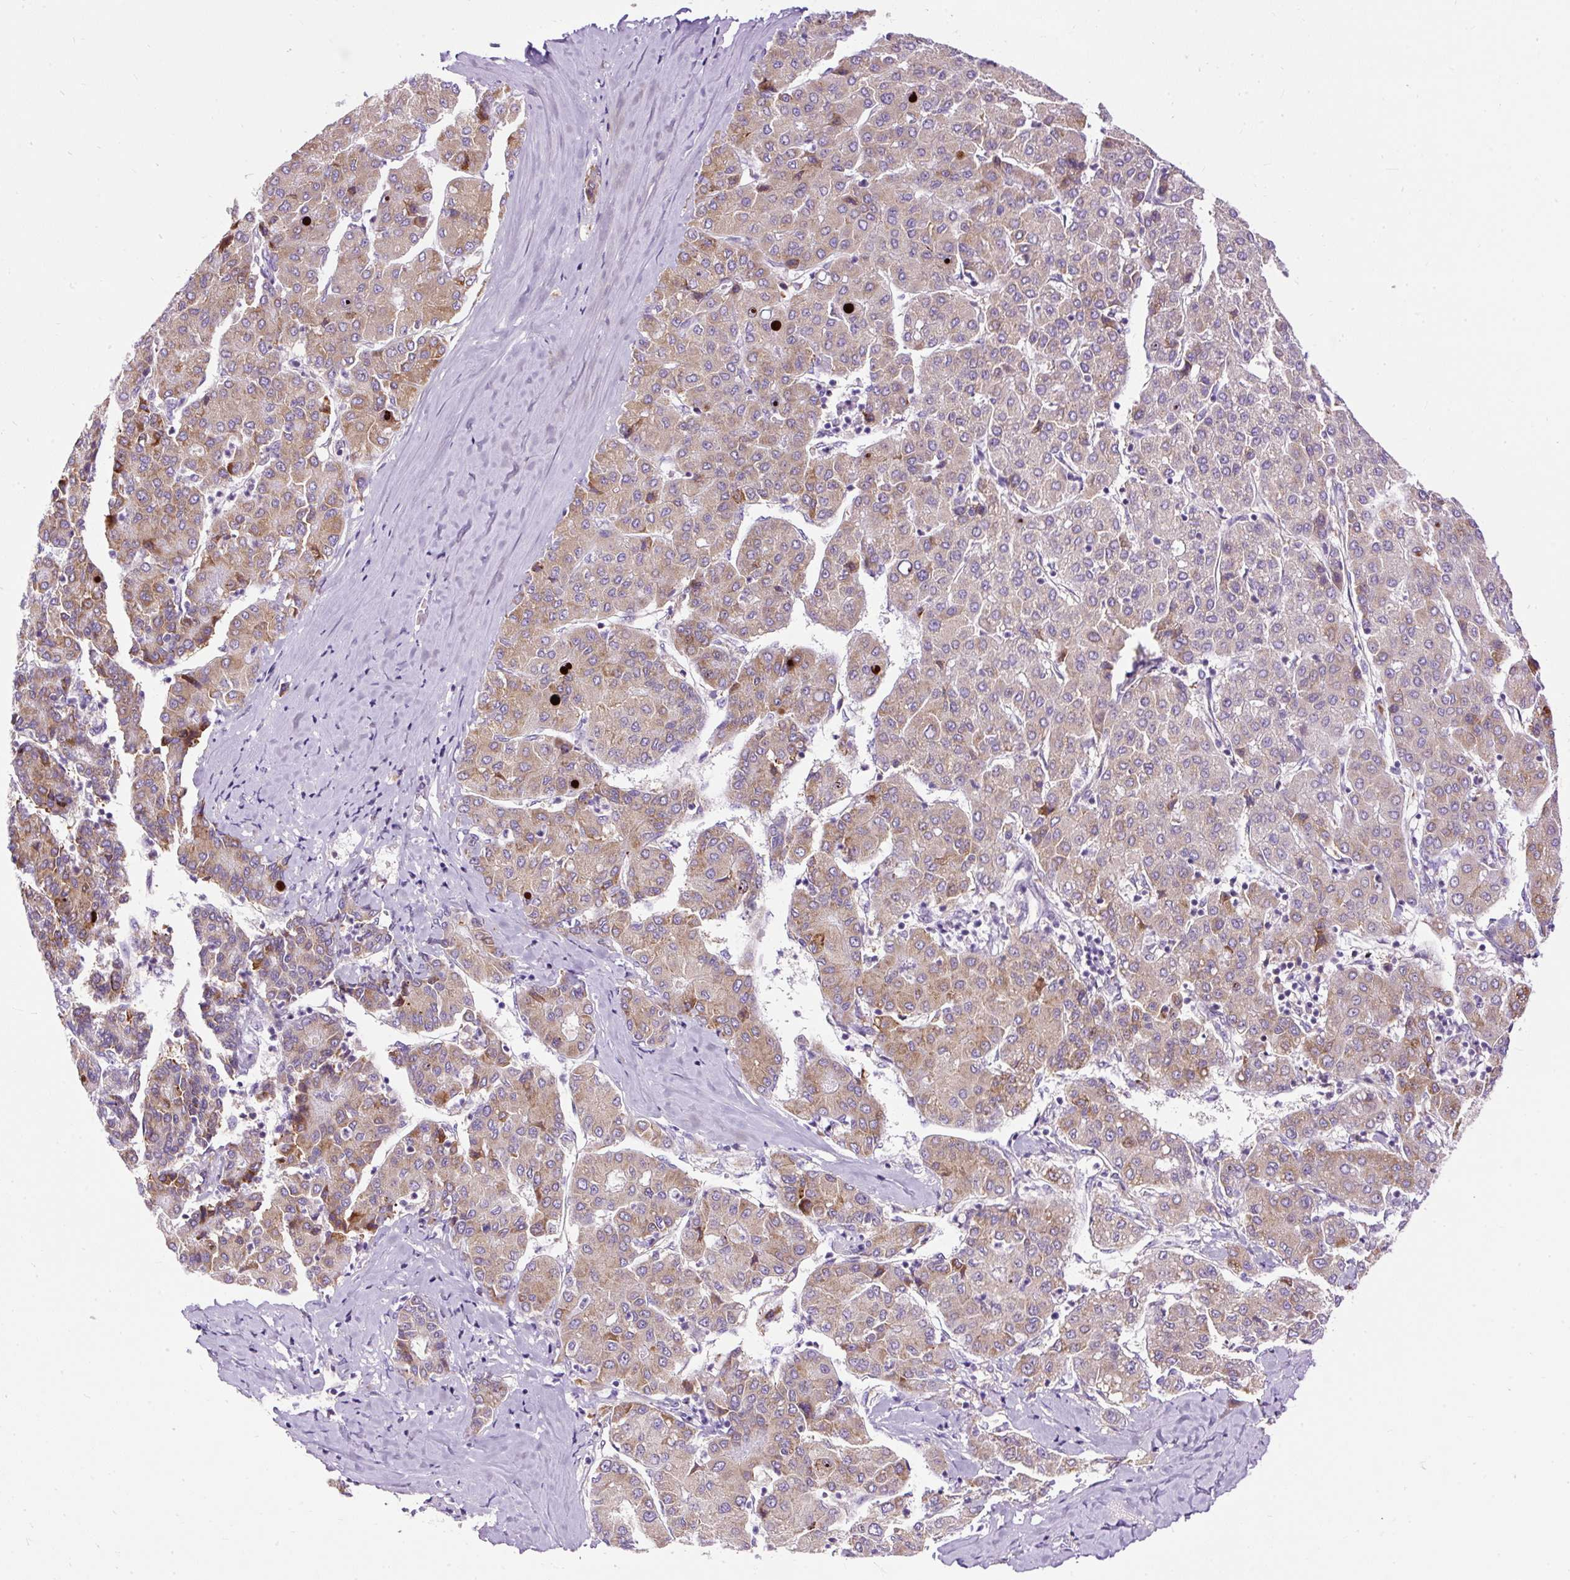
{"staining": {"intensity": "moderate", "quantity": ">75%", "location": "cytoplasmic/membranous"}, "tissue": "liver cancer", "cell_type": "Tumor cells", "image_type": "cancer", "snomed": [{"axis": "morphology", "description": "Carcinoma, Hepatocellular, NOS"}, {"axis": "topography", "description": "Liver"}], "caption": "High-magnification brightfield microscopy of liver cancer (hepatocellular carcinoma) stained with DAB (3,3'-diaminobenzidine) (brown) and counterstained with hematoxylin (blue). tumor cells exhibit moderate cytoplasmic/membranous staining is seen in approximately>75% of cells.", "gene": "FMC1", "patient": {"sex": "male", "age": 65}}